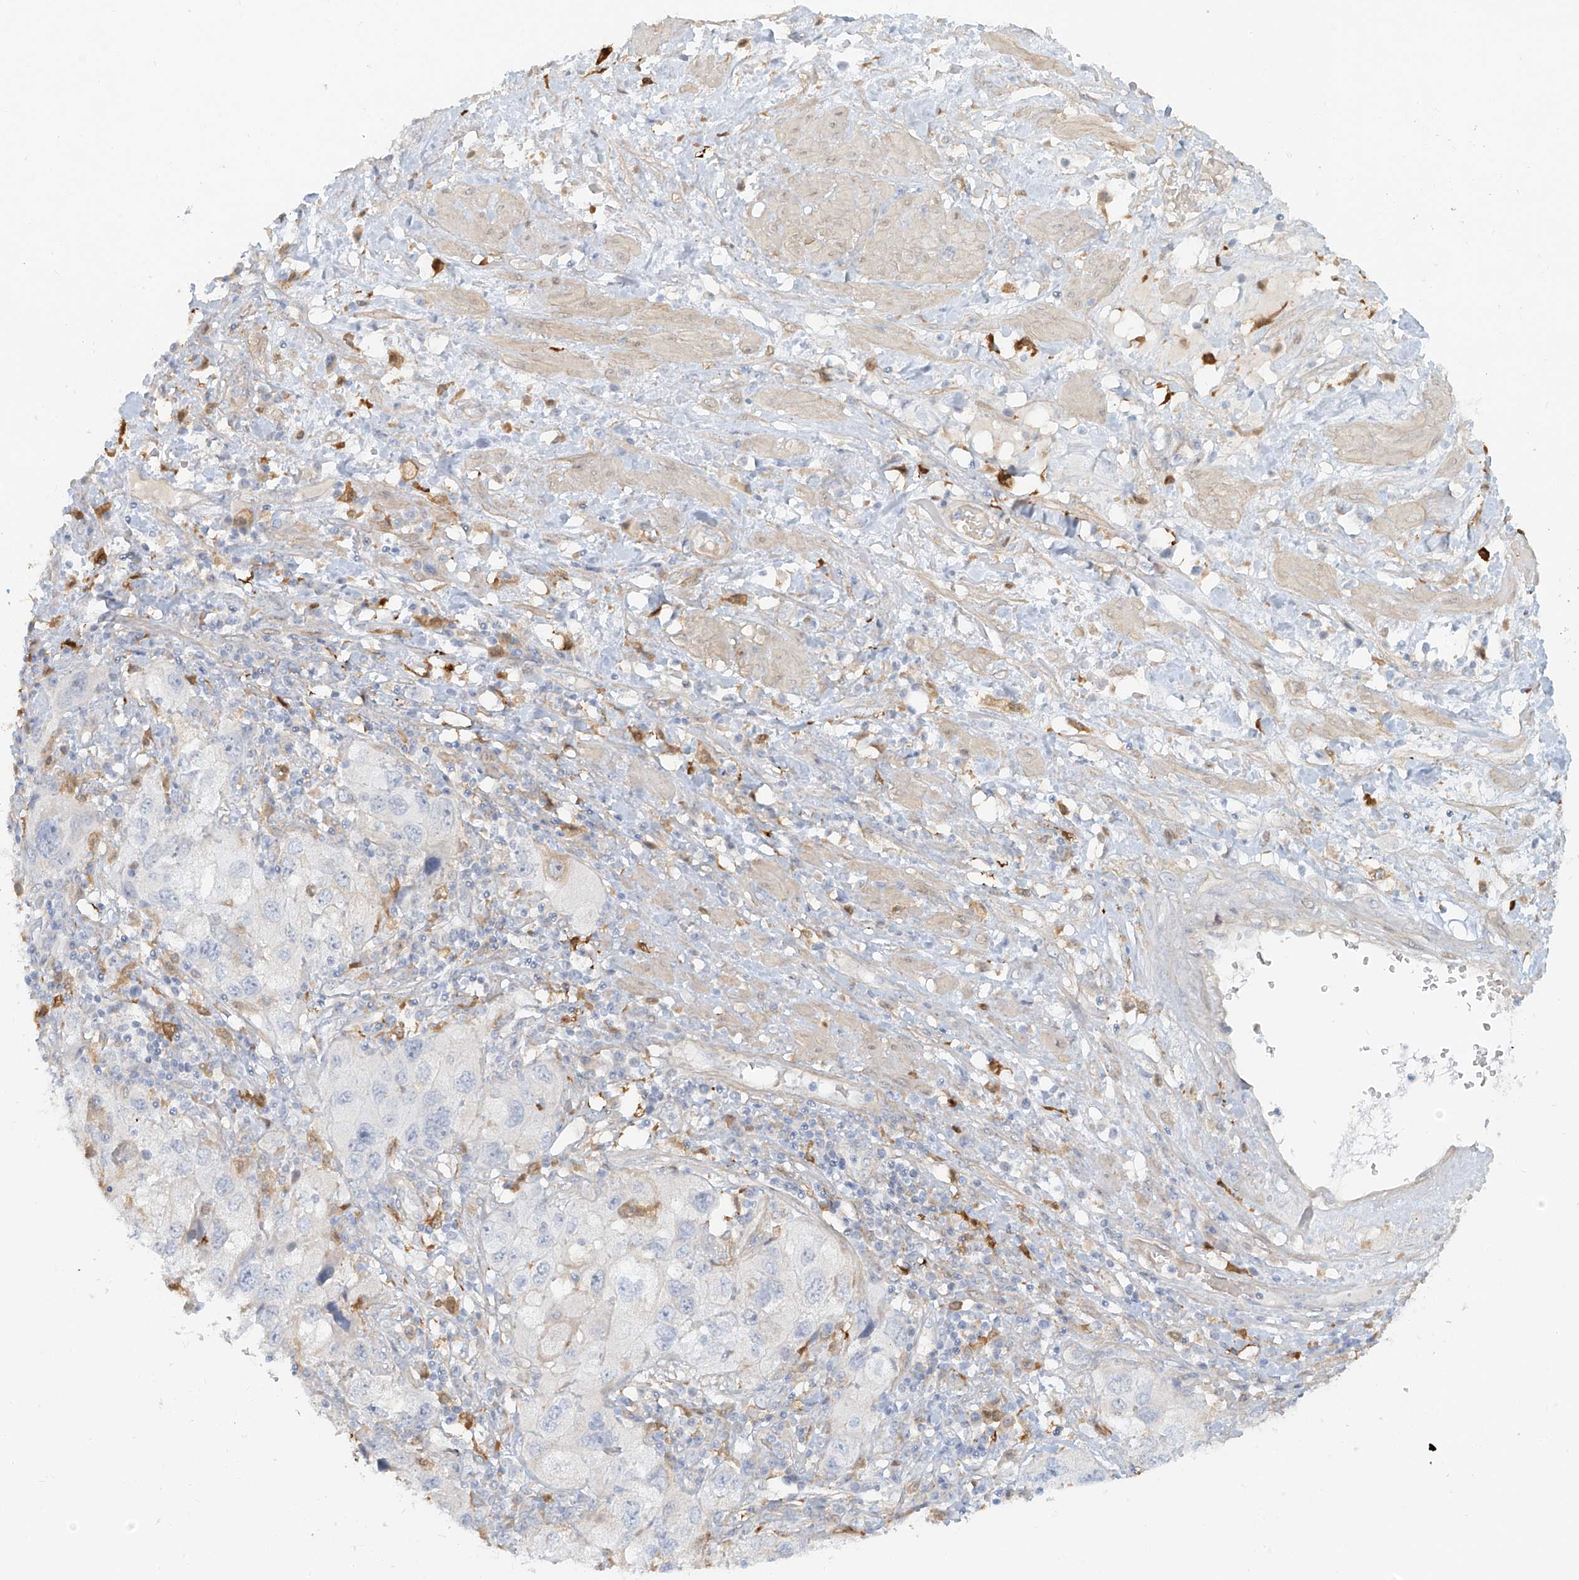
{"staining": {"intensity": "negative", "quantity": "none", "location": "none"}, "tissue": "endometrial cancer", "cell_type": "Tumor cells", "image_type": "cancer", "snomed": [{"axis": "morphology", "description": "Adenocarcinoma, NOS"}, {"axis": "topography", "description": "Endometrium"}], "caption": "IHC of human adenocarcinoma (endometrial) demonstrates no staining in tumor cells.", "gene": "UPK1B", "patient": {"sex": "female", "age": 49}}